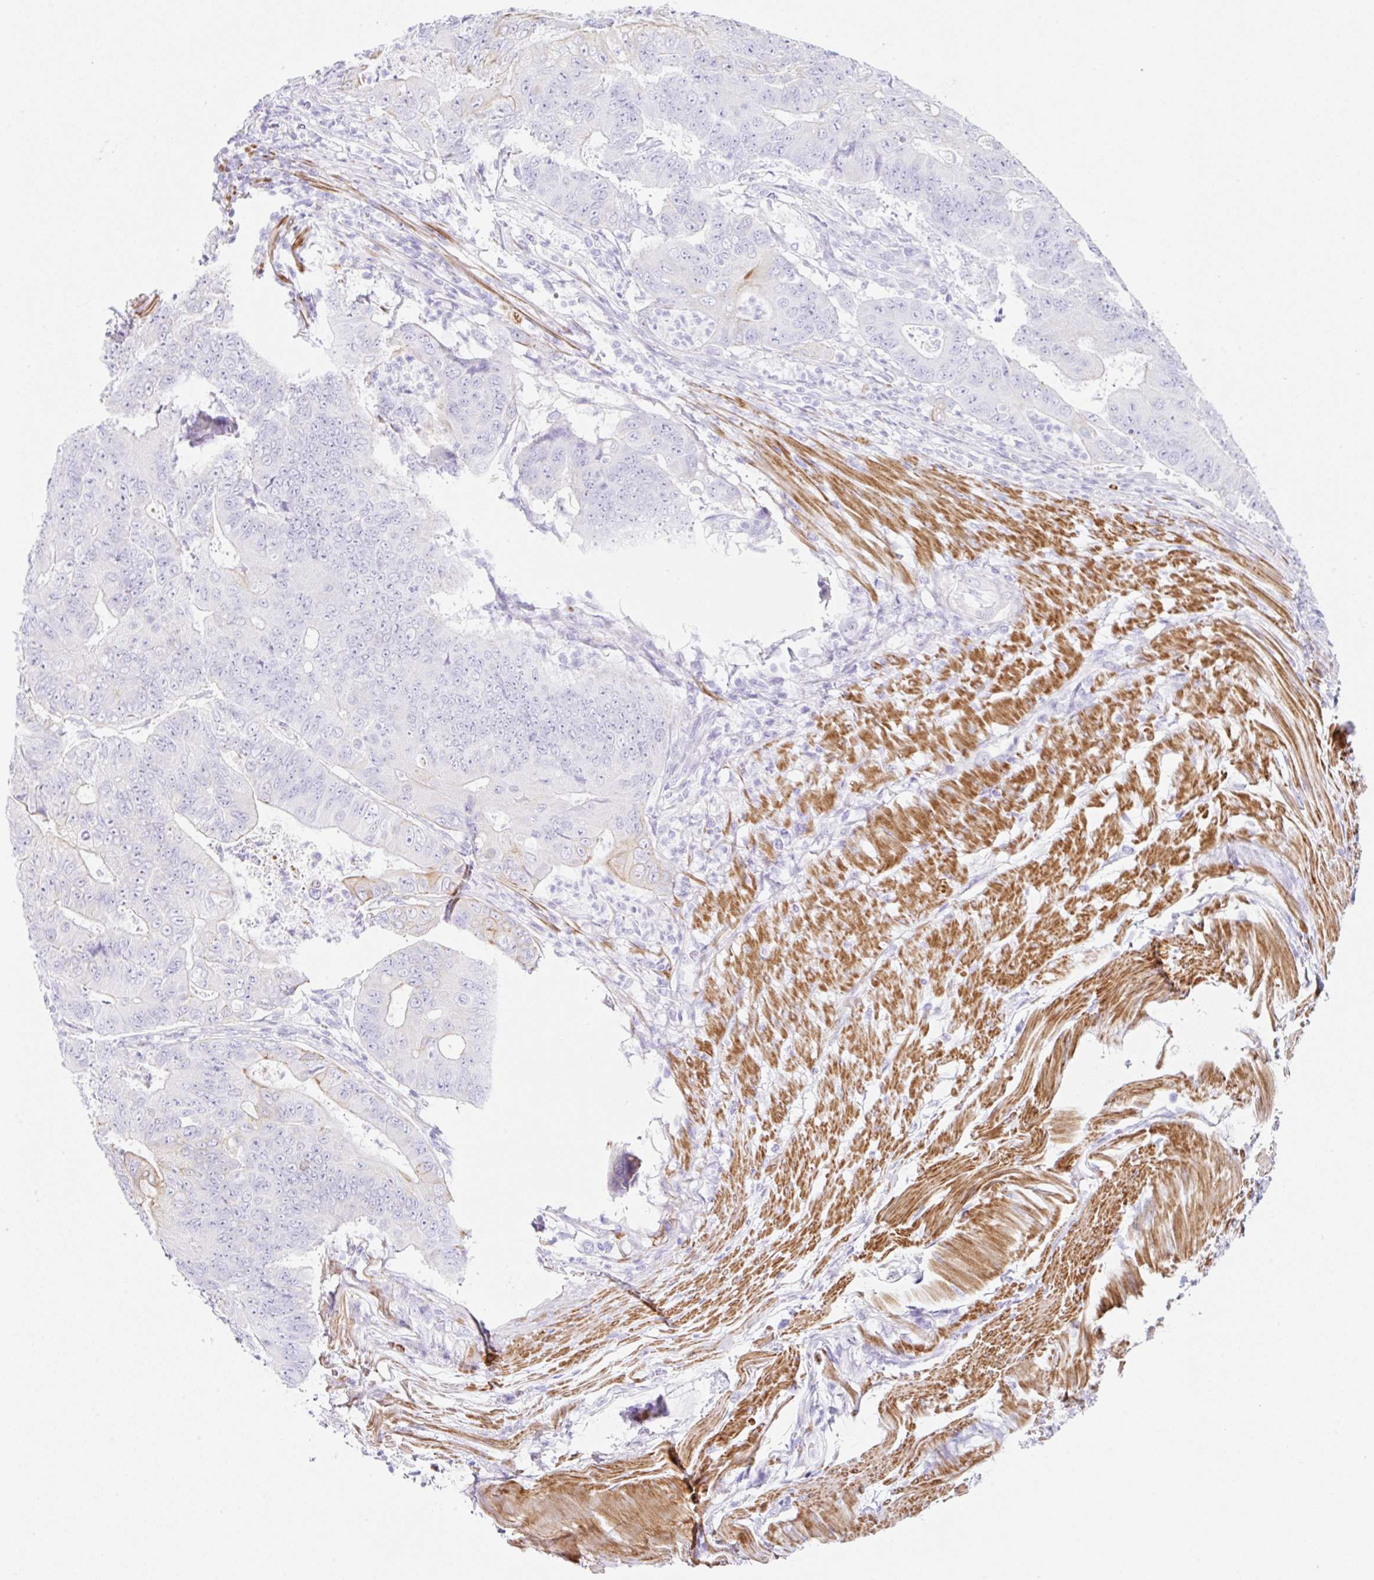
{"staining": {"intensity": "moderate", "quantity": "<25%", "location": "cytoplasmic/membranous"}, "tissue": "colorectal cancer", "cell_type": "Tumor cells", "image_type": "cancer", "snomed": [{"axis": "morphology", "description": "Adenocarcinoma, NOS"}, {"axis": "topography", "description": "Colon"}], "caption": "Immunohistochemistry (IHC) staining of colorectal cancer (adenocarcinoma), which reveals low levels of moderate cytoplasmic/membranous expression in about <25% of tumor cells indicating moderate cytoplasmic/membranous protein staining. The staining was performed using DAB (3,3'-diaminobenzidine) (brown) for protein detection and nuclei were counterstained in hematoxylin (blue).", "gene": "CLDND2", "patient": {"sex": "female", "age": 48}}